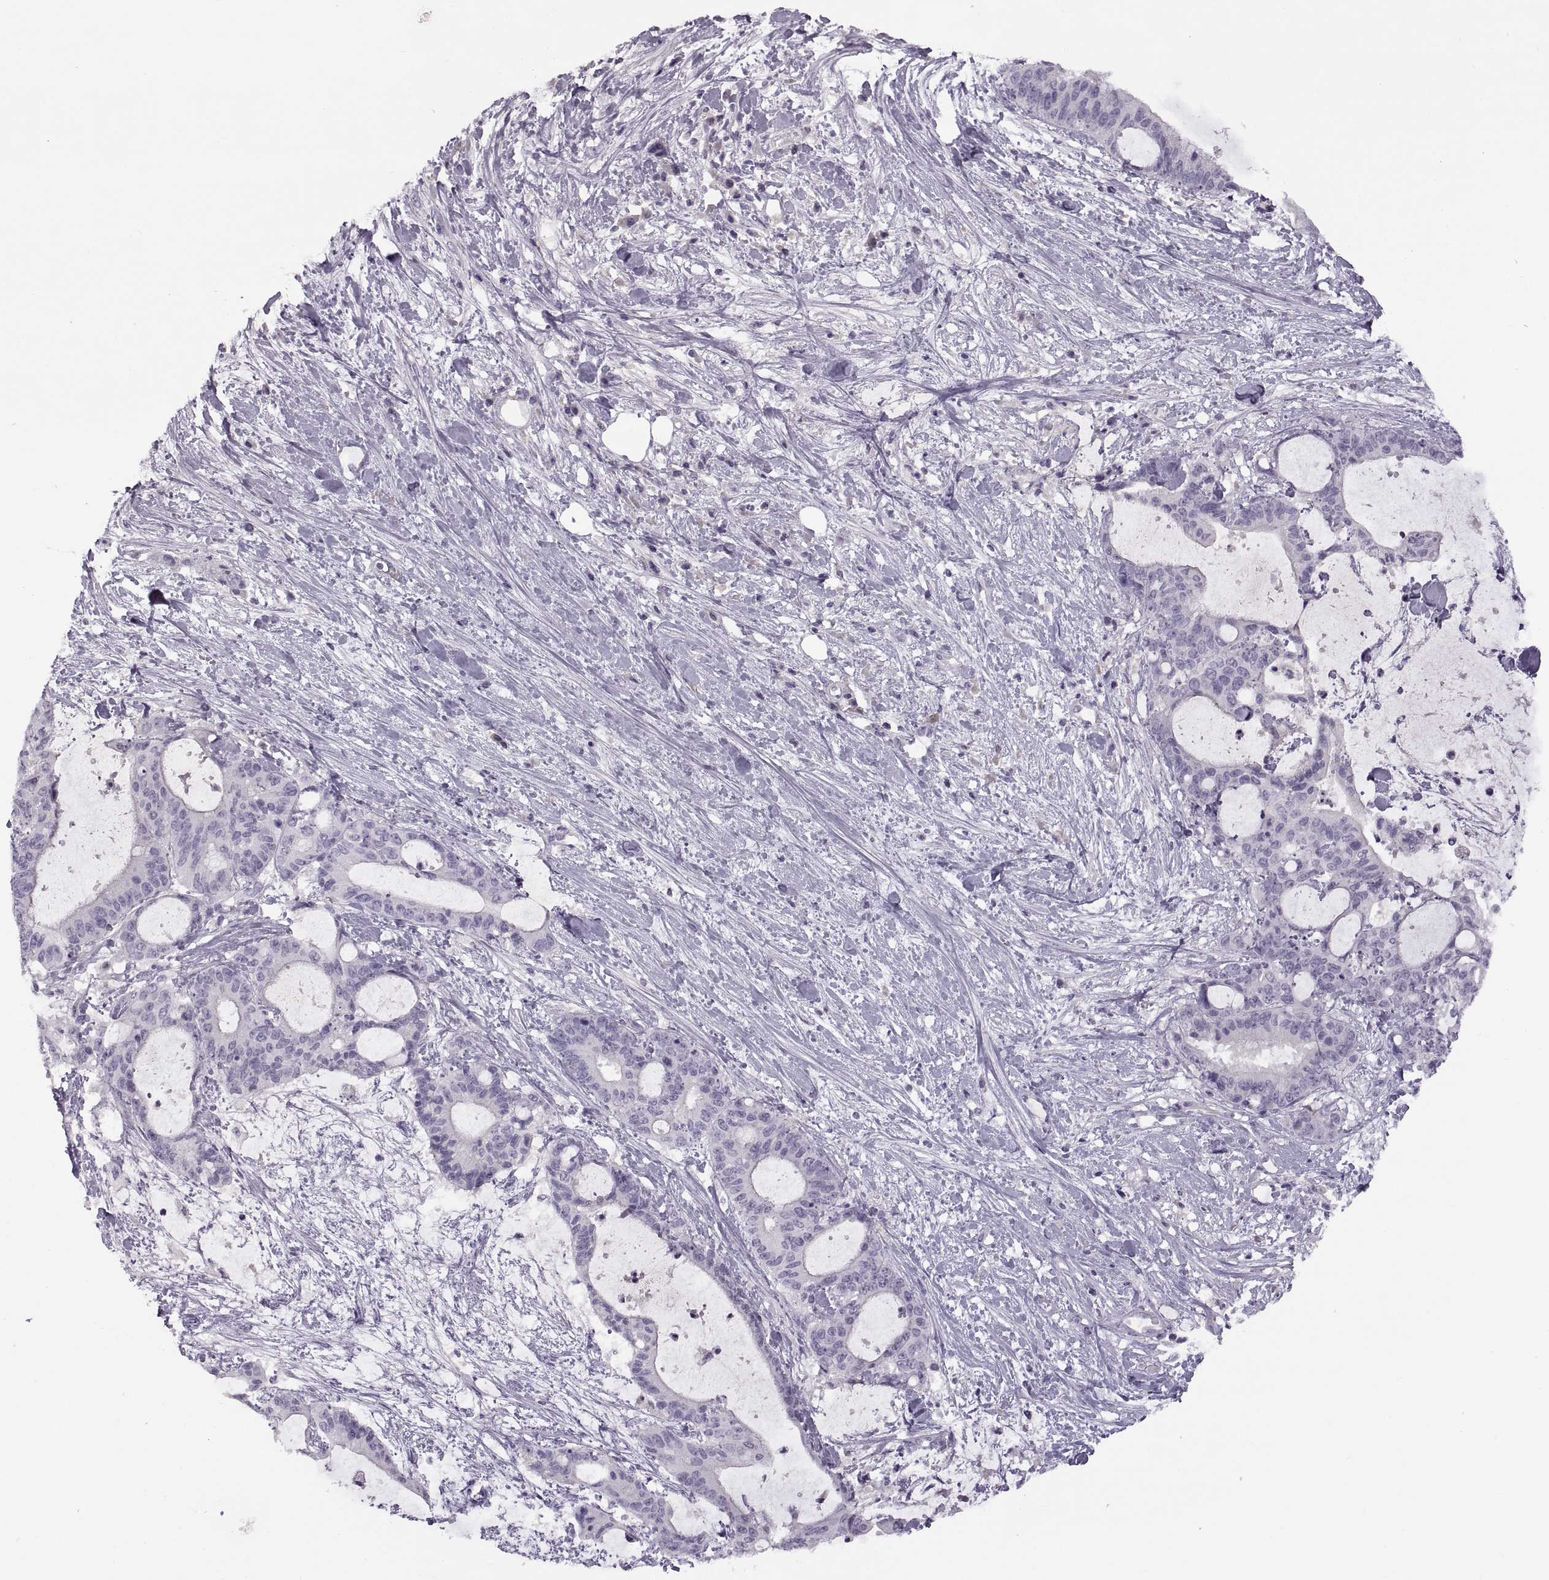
{"staining": {"intensity": "negative", "quantity": "none", "location": "none"}, "tissue": "liver cancer", "cell_type": "Tumor cells", "image_type": "cancer", "snomed": [{"axis": "morphology", "description": "Cholangiocarcinoma"}, {"axis": "topography", "description": "Liver"}], "caption": "A high-resolution photomicrograph shows immunohistochemistry (IHC) staining of cholangiocarcinoma (liver), which displays no significant expression in tumor cells.", "gene": "RSPH6A", "patient": {"sex": "female", "age": 73}}